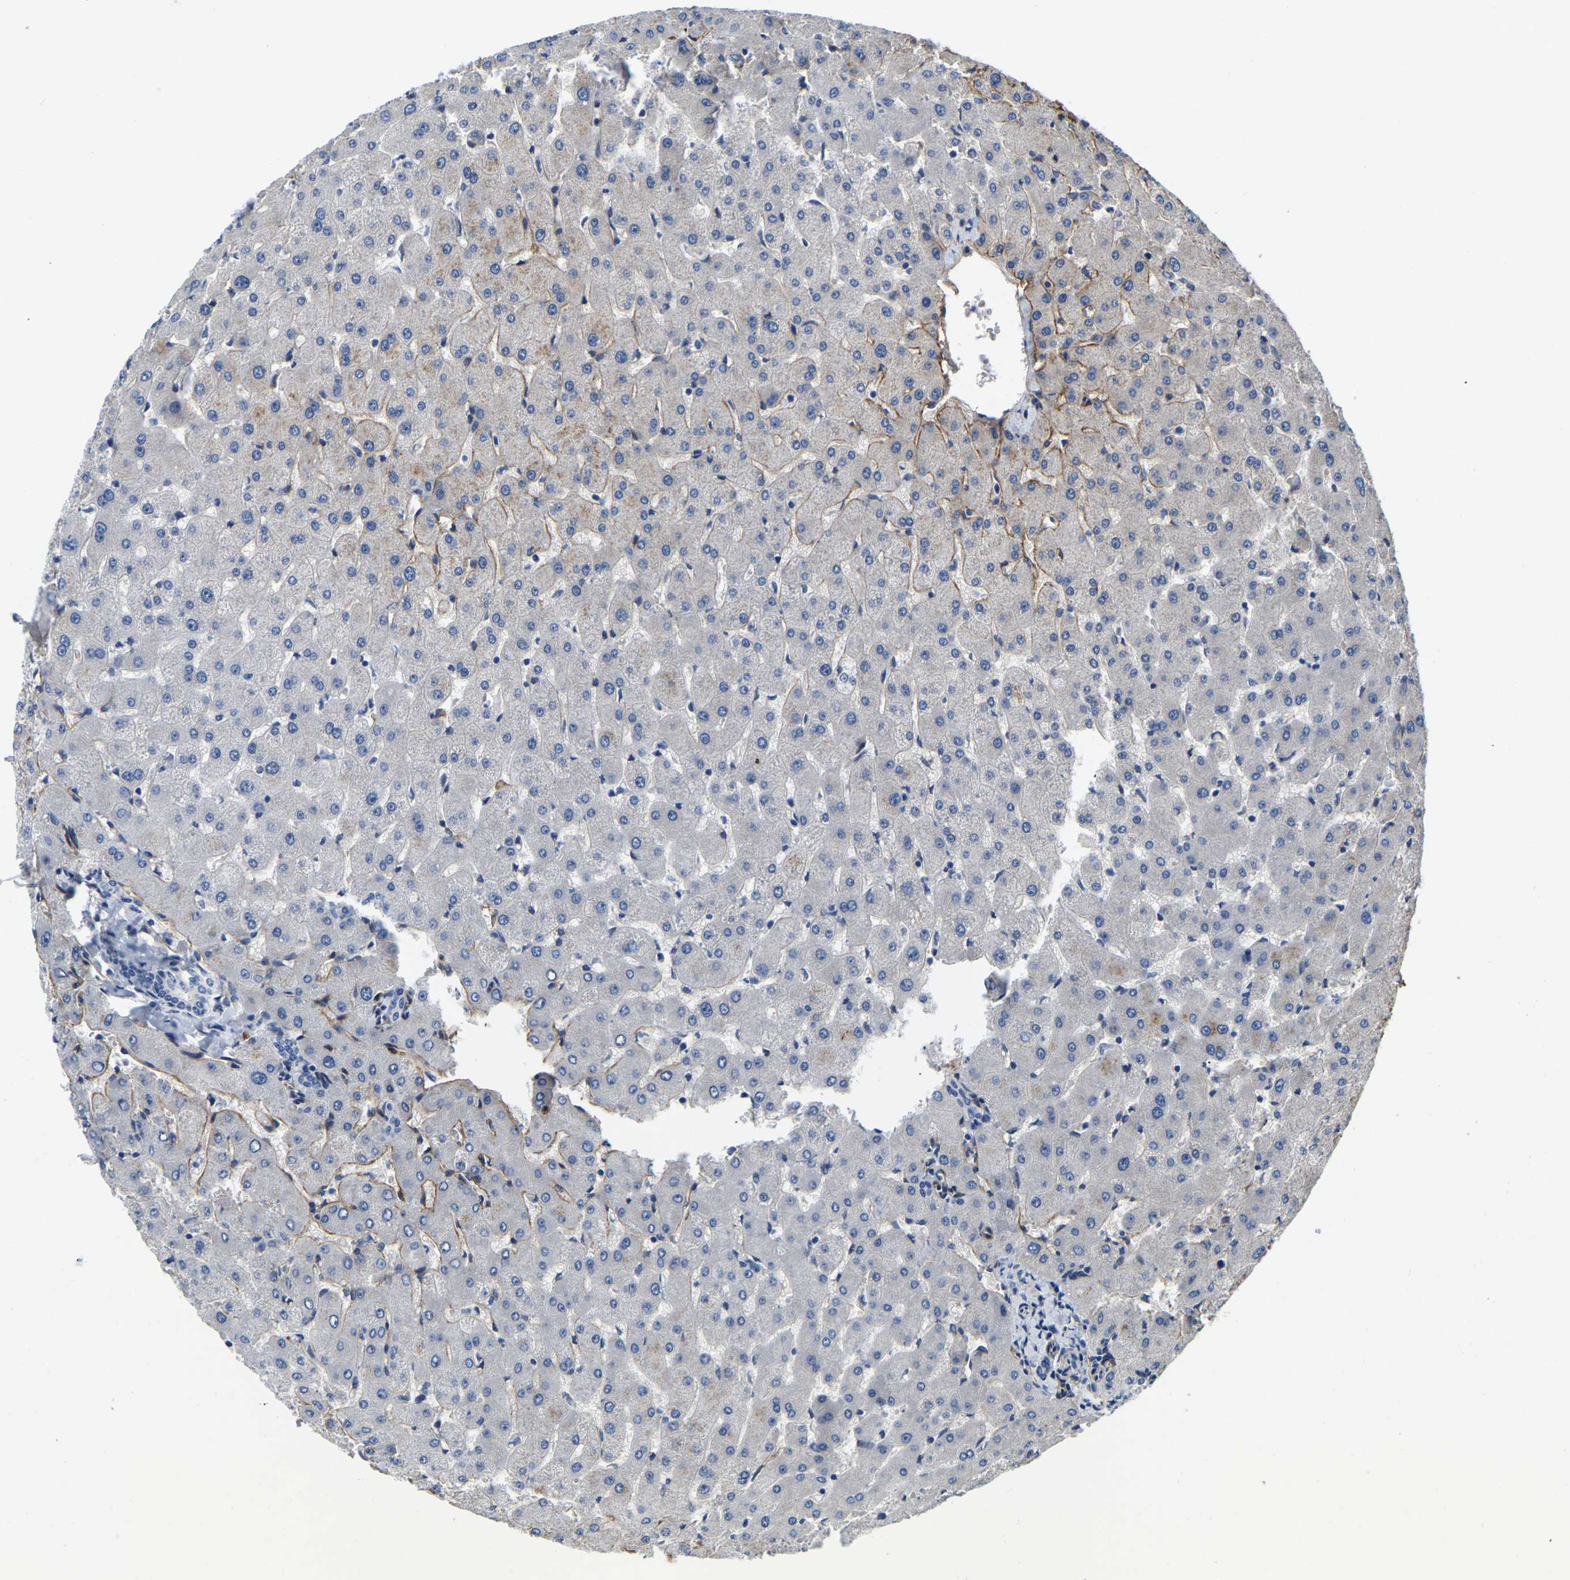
{"staining": {"intensity": "negative", "quantity": "none", "location": "none"}, "tissue": "liver", "cell_type": "Cholangiocytes", "image_type": "normal", "snomed": [{"axis": "morphology", "description": "Normal tissue, NOS"}, {"axis": "topography", "description": "Liver"}], "caption": "High power microscopy image of an IHC histopathology image of normal liver, revealing no significant staining in cholangiocytes. The staining was performed using DAB (3,3'-diaminobenzidine) to visualize the protein expression in brown, while the nuclei were stained in blue with hematoxylin (Magnification: 20x).", "gene": "LIAS", "patient": {"sex": "female", "age": 63}}